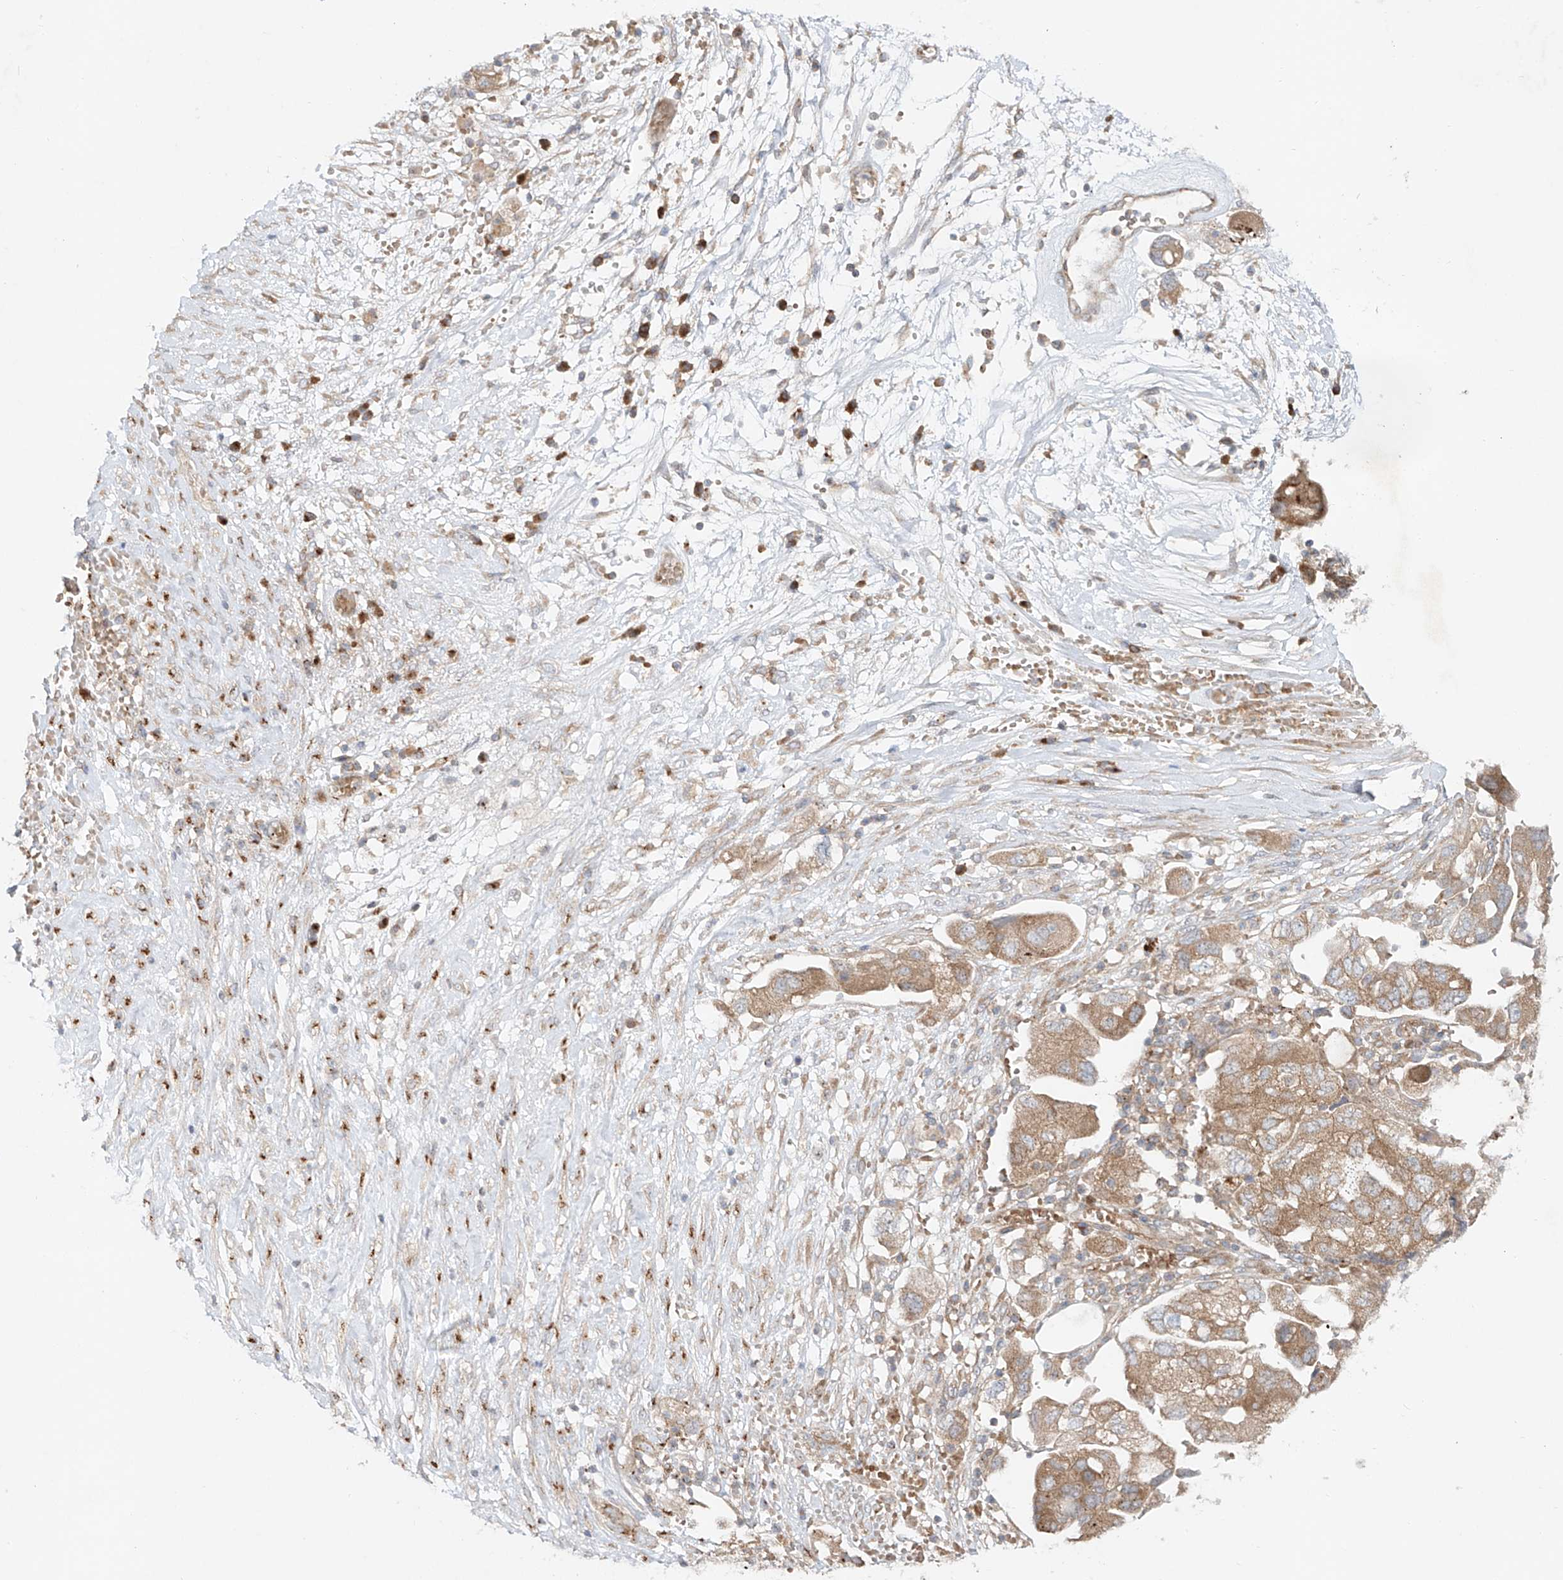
{"staining": {"intensity": "moderate", "quantity": ">75%", "location": "cytoplasmic/membranous"}, "tissue": "ovarian cancer", "cell_type": "Tumor cells", "image_type": "cancer", "snomed": [{"axis": "morphology", "description": "Carcinoma, NOS"}, {"axis": "morphology", "description": "Cystadenocarcinoma, serous, NOS"}, {"axis": "topography", "description": "Ovary"}], "caption": "This is an image of immunohistochemistry staining of ovarian cancer (carcinoma), which shows moderate positivity in the cytoplasmic/membranous of tumor cells.", "gene": "TJAP1", "patient": {"sex": "female", "age": 69}}